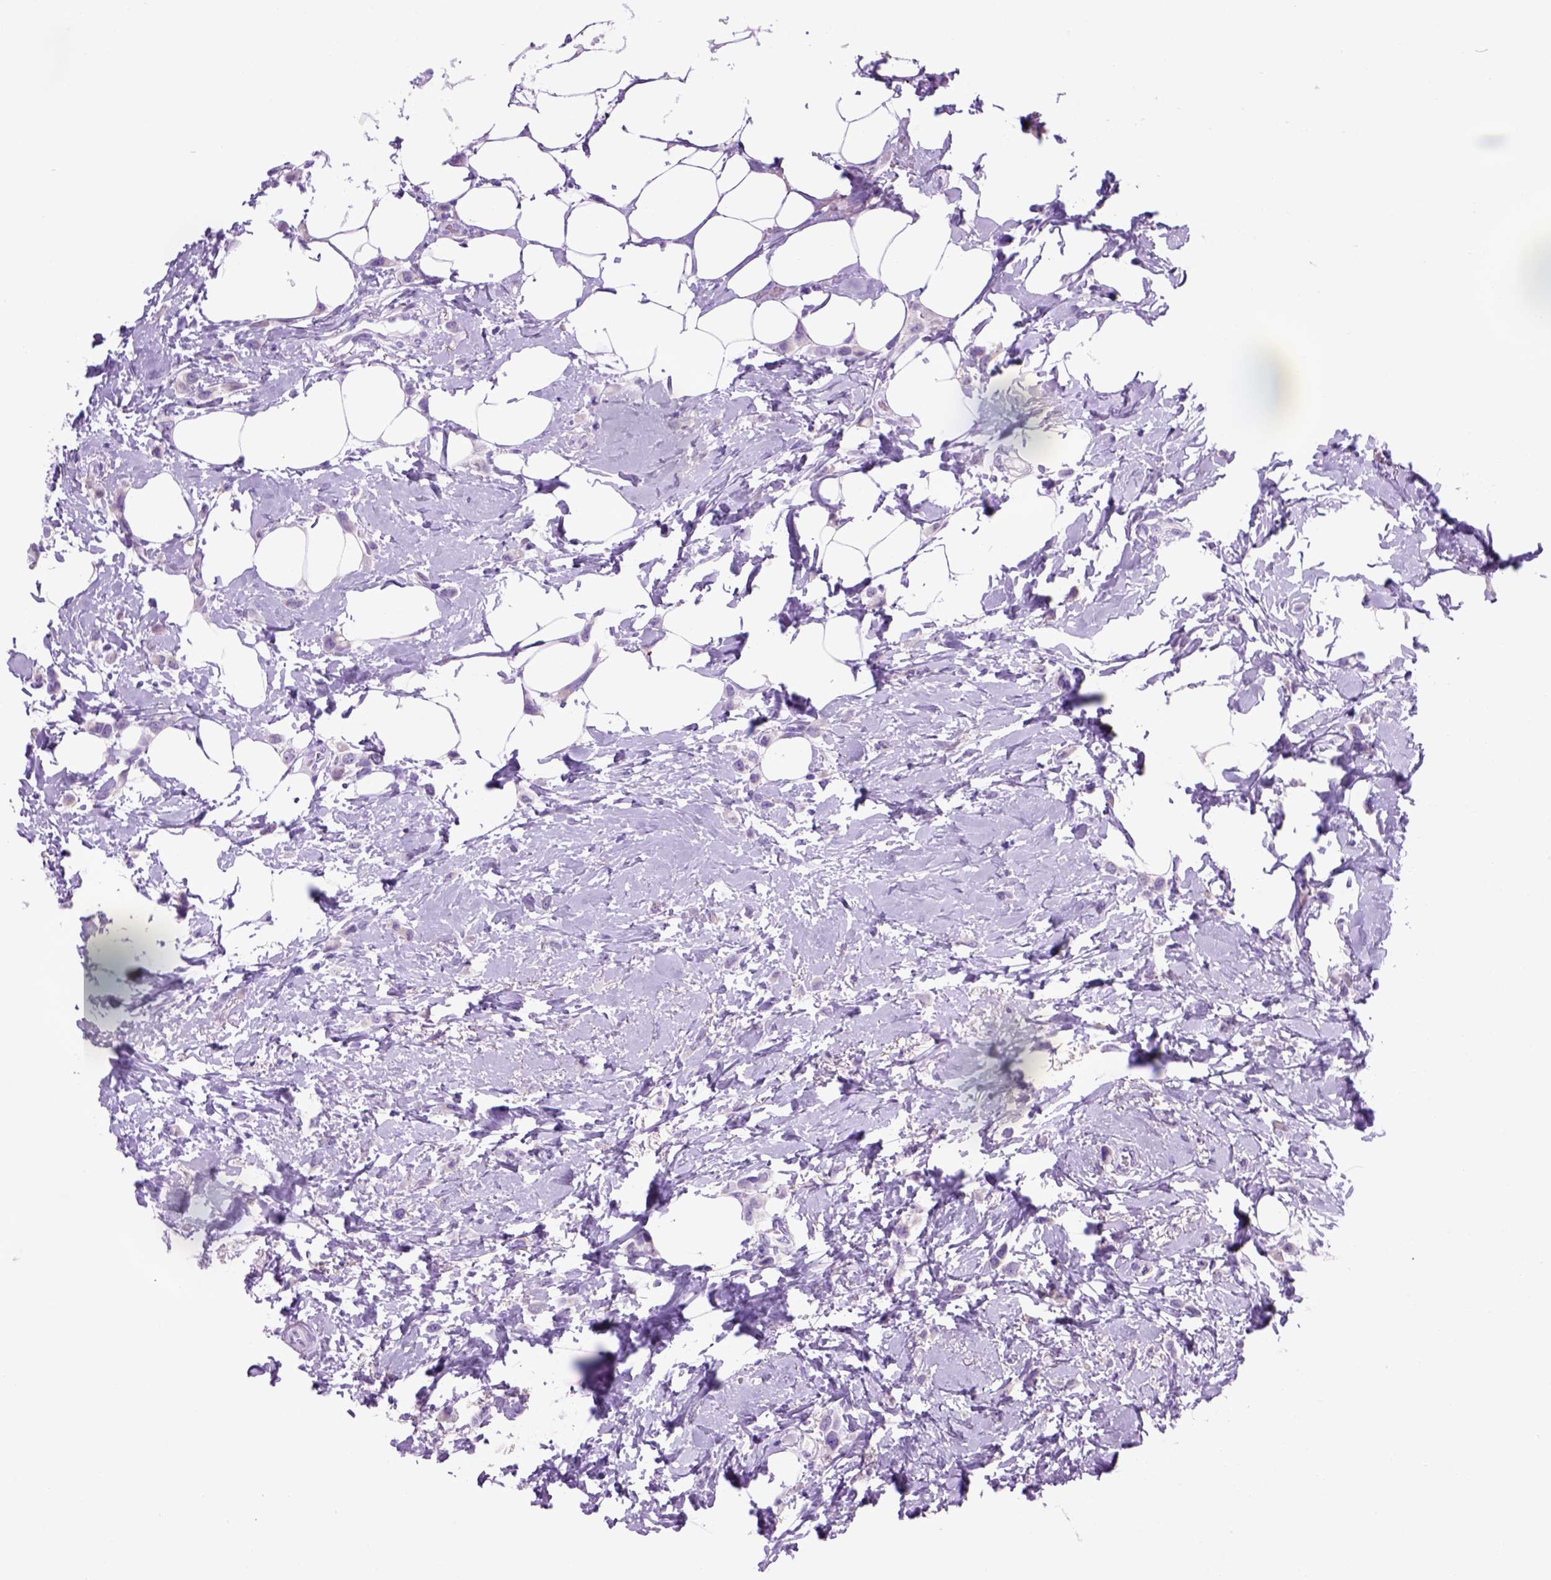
{"staining": {"intensity": "negative", "quantity": "none", "location": "none"}, "tissue": "breast cancer", "cell_type": "Tumor cells", "image_type": "cancer", "snomed": [{"axis": "morphology", "description": "Lobular carcinoma"}, {"axis": "topography", "description": "Breast"}], "caption": "Immunohistochemistry histopathology image of neoplastic tissue: human breast lobular carcinoma stained with DAB displays no significant protein positivity in tumor cells. The staining was performed using DAB to visualize the protein expression in brown, while the nuclei were stained in blue with hematoxylin (Magnification: 20x).", "gene": "HHIPL2", "patient": {"sex": "female", "age": 66}}